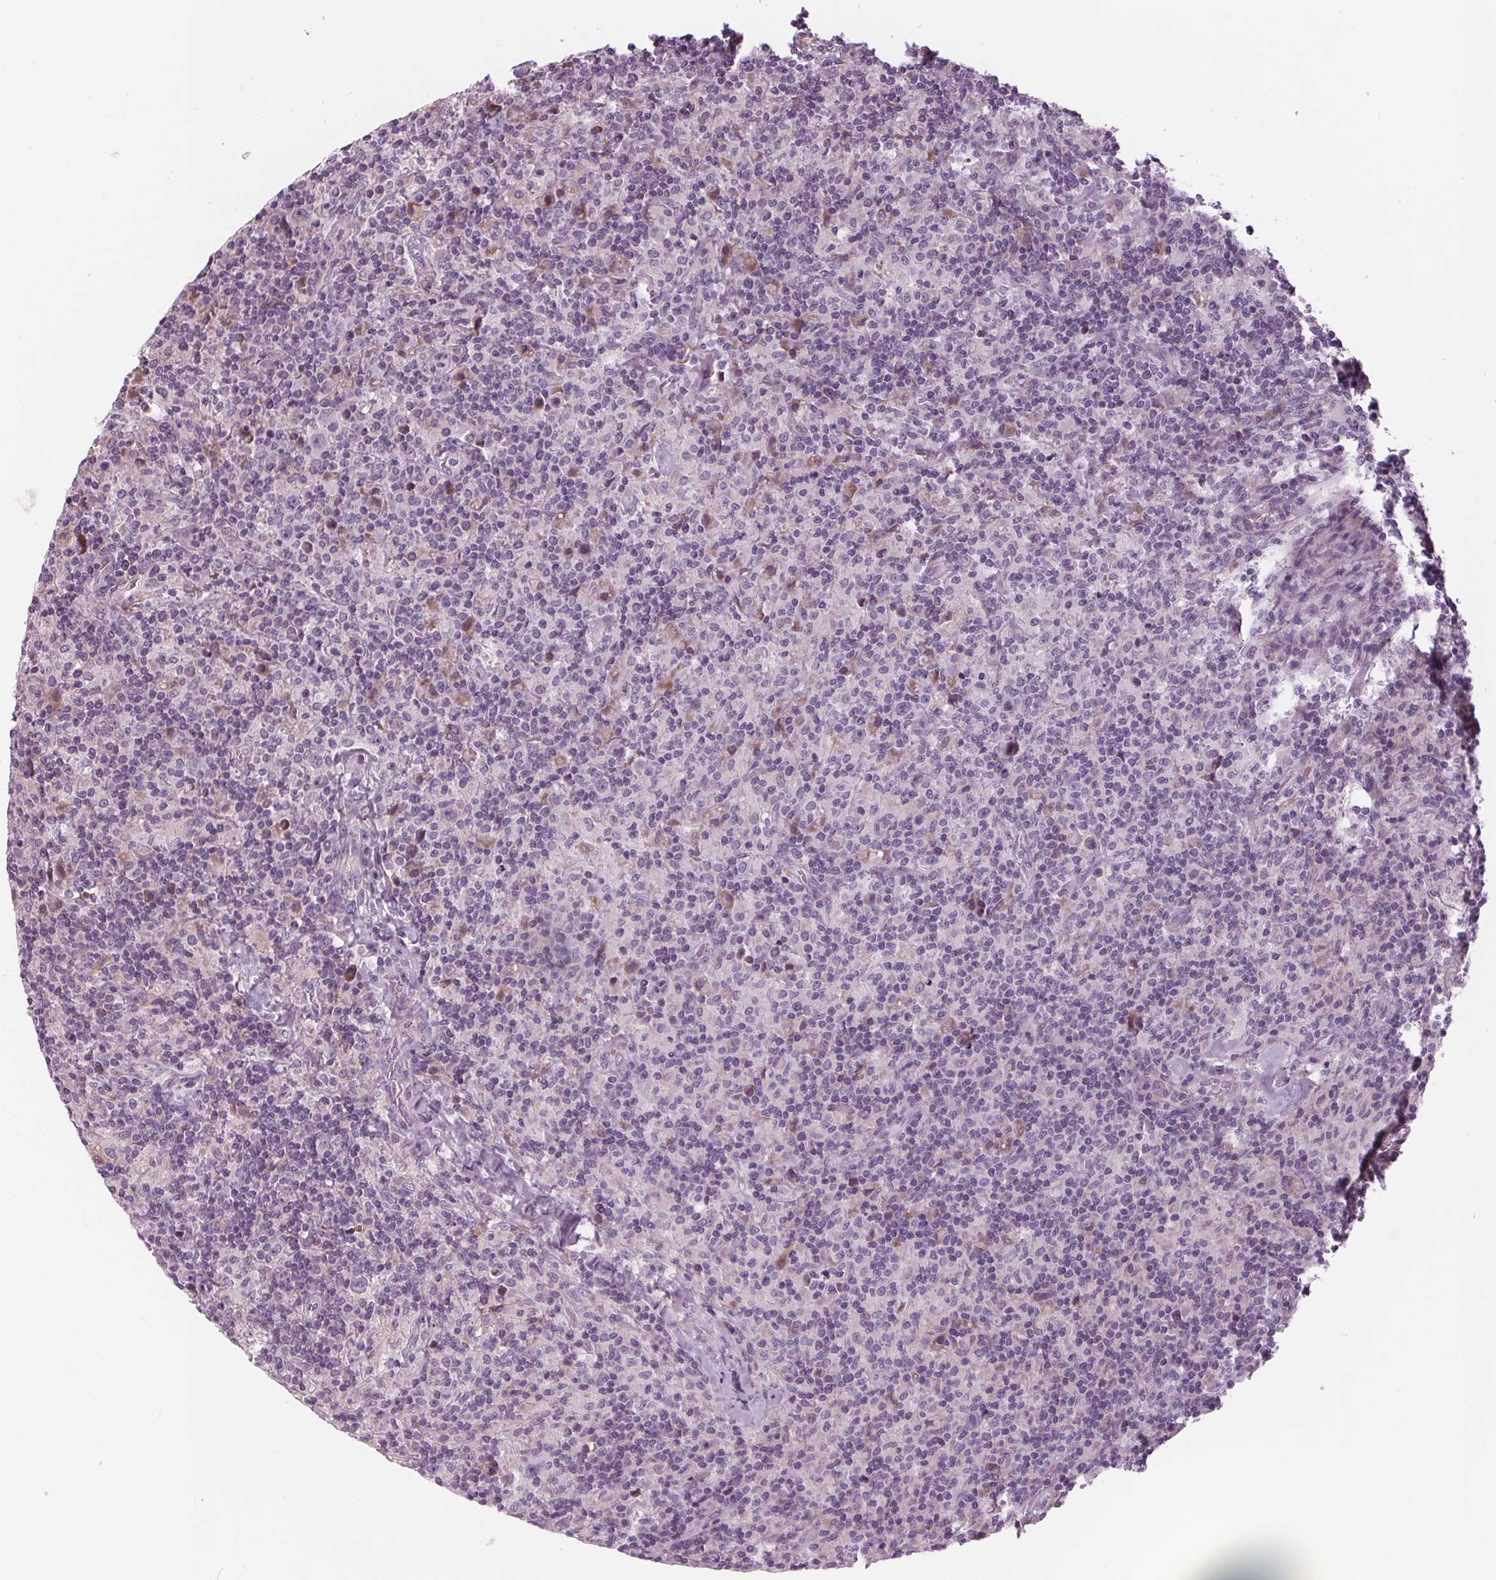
{"staining": {"intensity": "negative", "quantity": "none", "location": "none"}, "tissue": "lymphoma", "cell_type": "Tumor cells", "image_type": "cancer", "snomed": [{"axis": "morphology", "description": "Hodgkin's disease, NOS"}, {"axis": "topography", "description": "Lymph node"}], "caption": "DAB immunohistochemical staining of human lymphoma exhibits no significant positivity in tumor cells. (Brightfield microscopy of DAB (3,3'-diaminobenzidine) immunohistochemistry (IHC) at high magnification).", "gene": "SAMD5", "patient": {"sex": "male", "age": 70}}